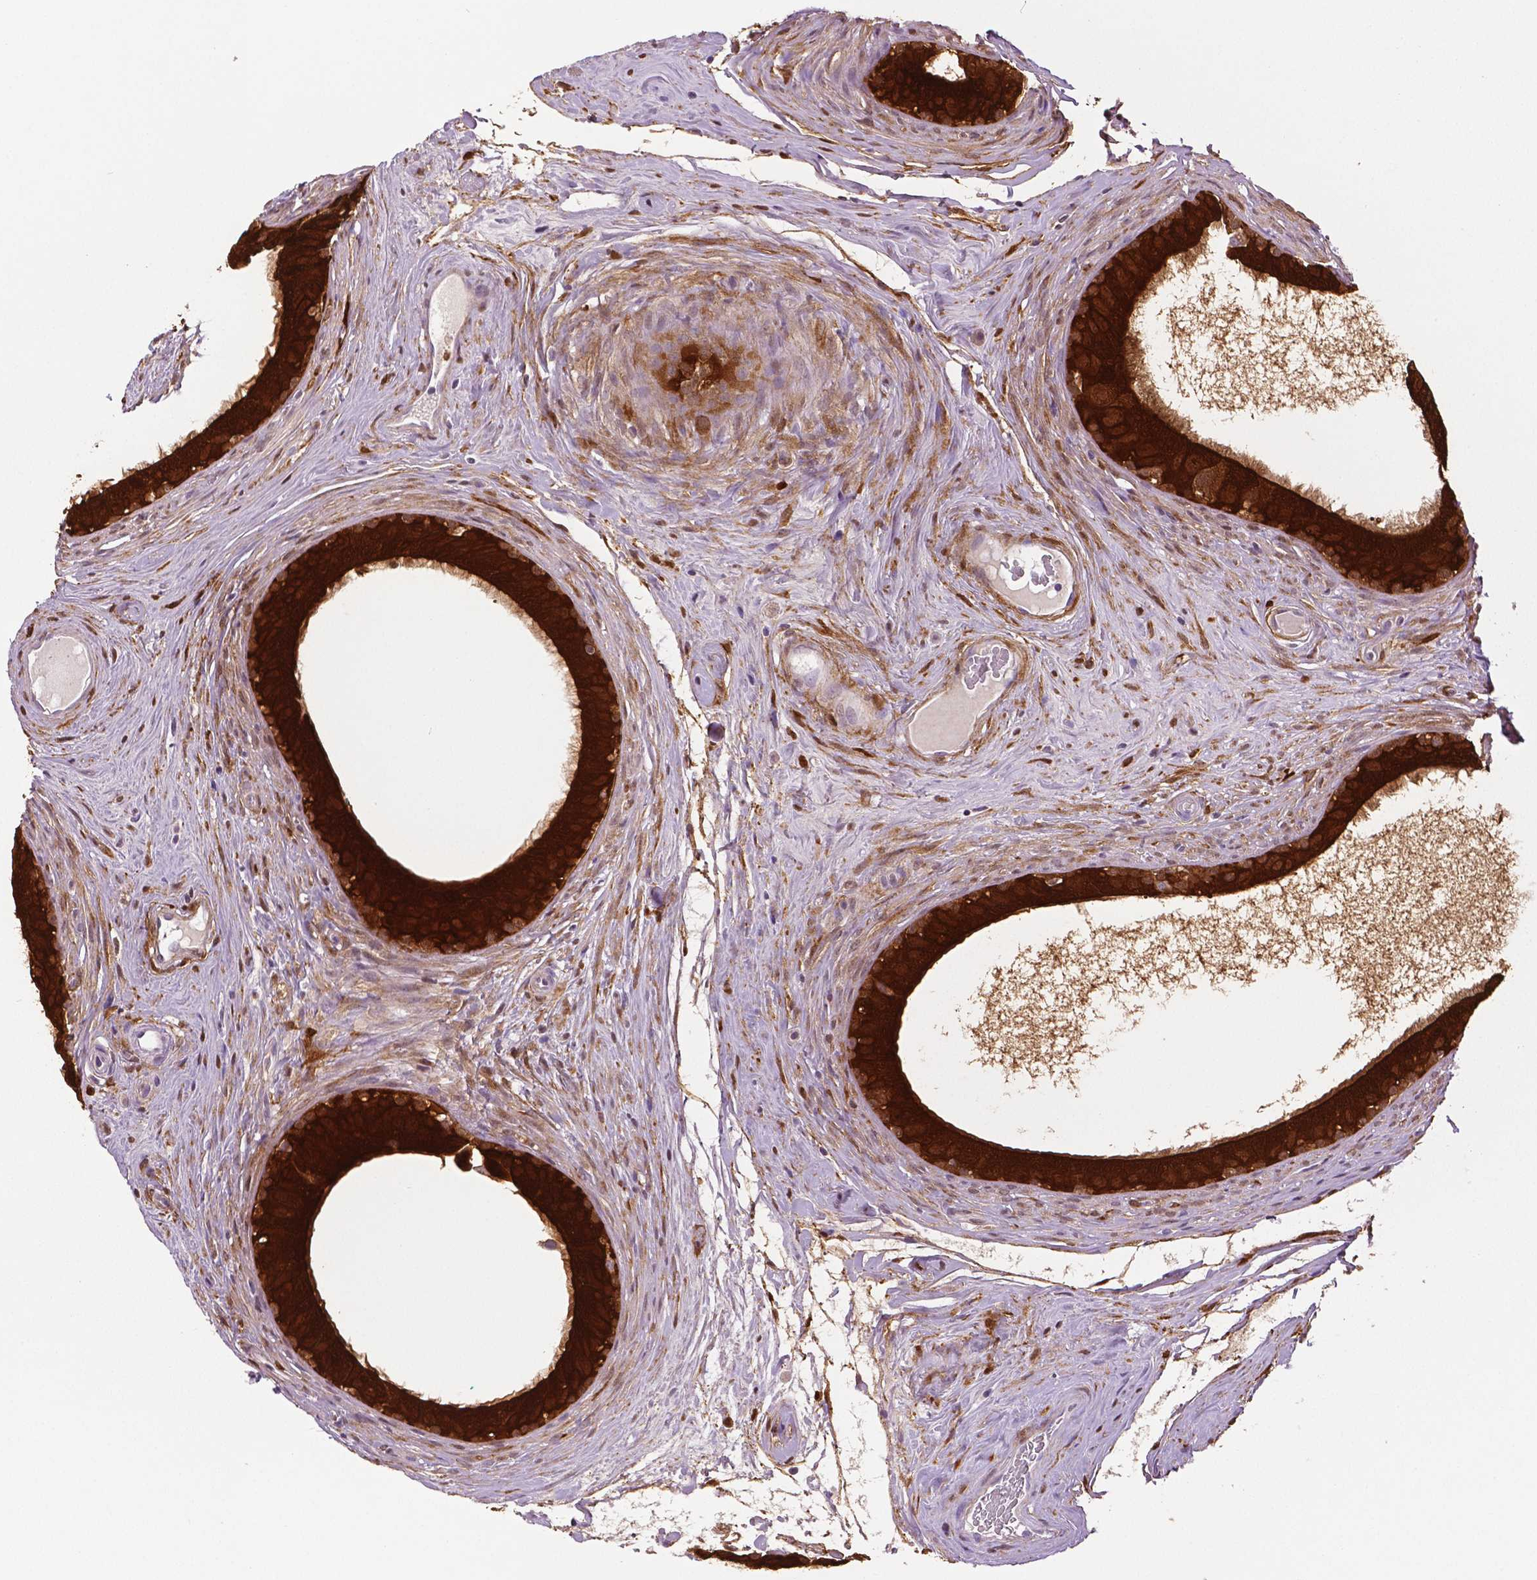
{"staining": {"intensity": "strong", "quantity": ">75%", "location": "cytoplasmic/membranous"}, "tissue": "epididymis", "cell_type": "Glandular cells", "image_type": "normal", "snomed": [{"axis": "morphology", "description": "Normal tissue, NOS"}, {"axis": "topography", "description": "Epididymis"}], "caption": "Immunohistochemistry histopathology image of normal human epididymis stained for a protein (brown), which displays high levels of strong cytoplasmic/membranous expression in approximately >75% of glandular cells.", "gene": "PHGDH", "patient": {"sex": "male", "age": 59}}